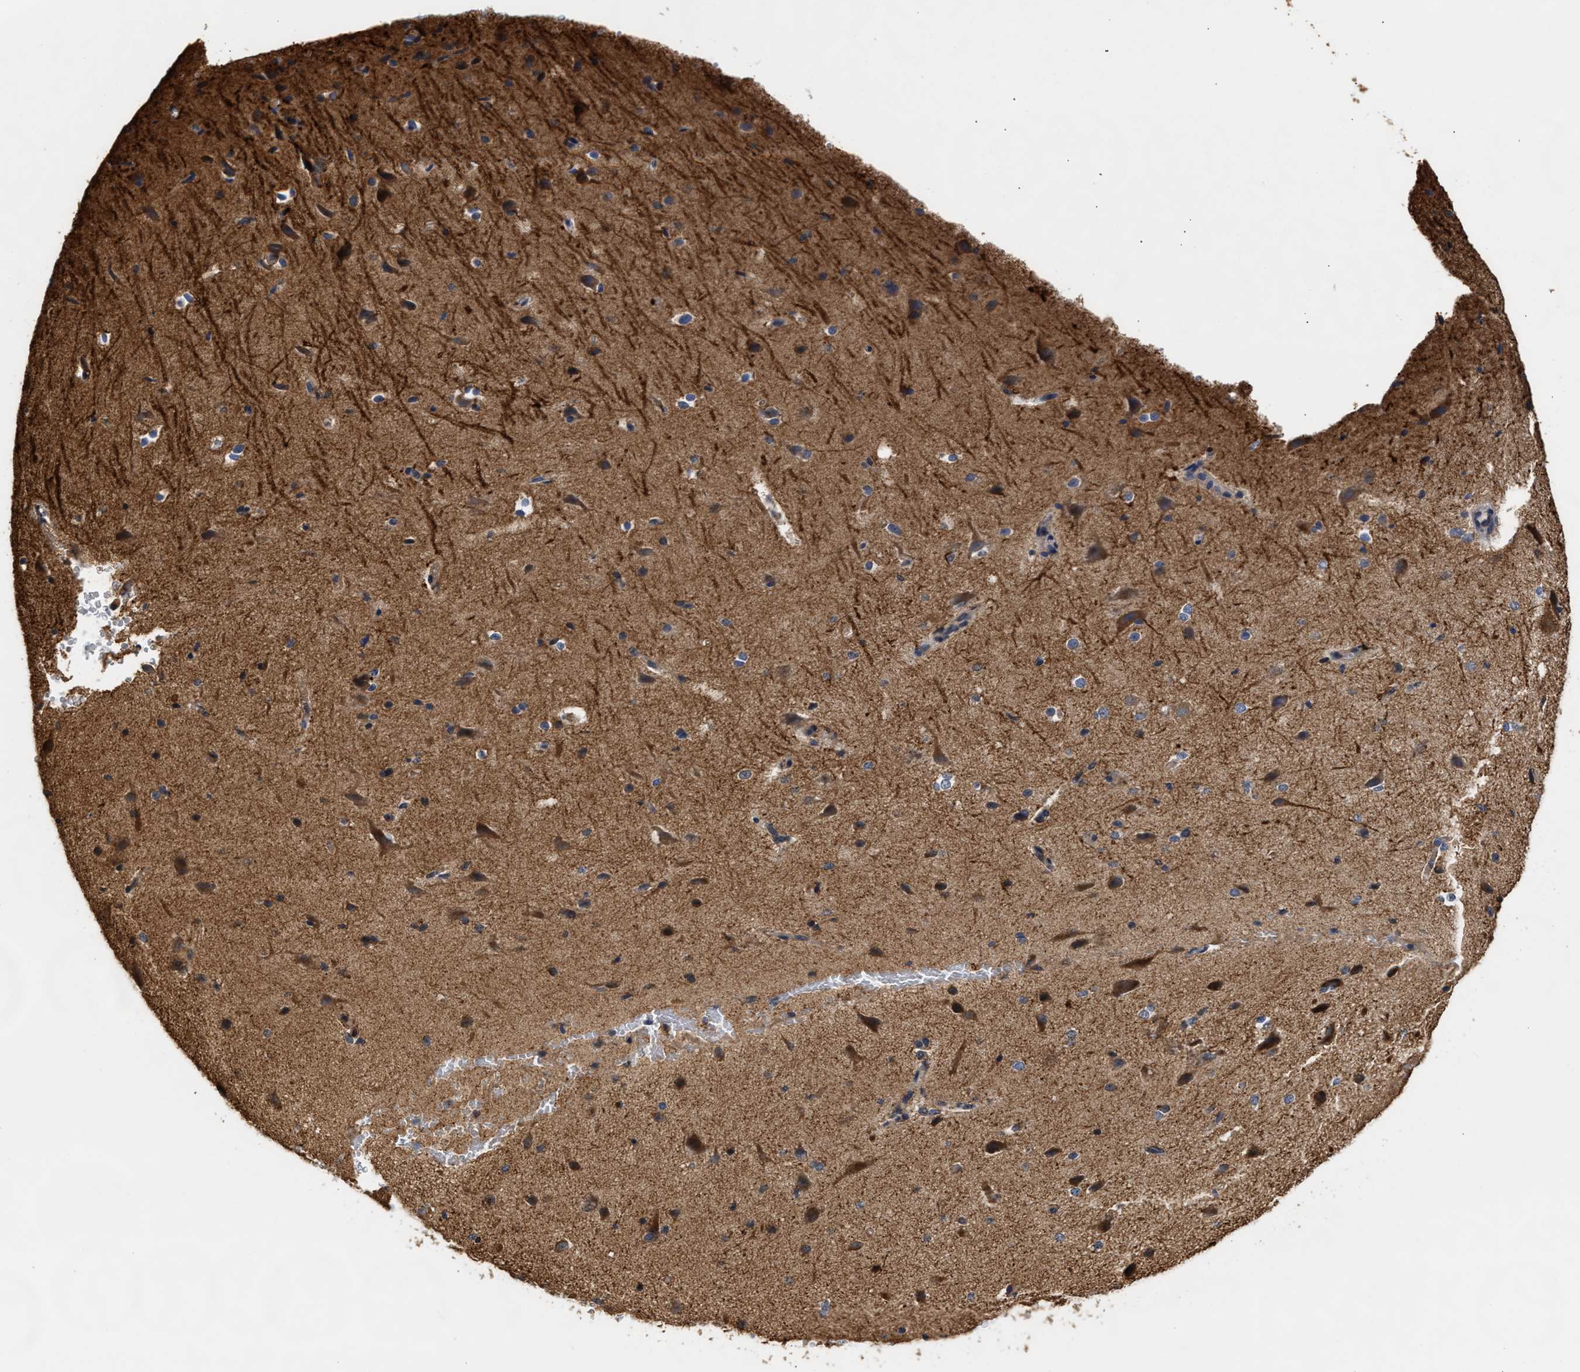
{"staining": {"intensity": "negative", "quantity": "none", "location": "none"}, "tissue": "cerebral cortex", "cell_type": "Endothelial cells", "image_type": "normal", "snomed": [{"axis": "morphology", "description": "Normal tissue, NOS"}, {"axis": "morphology", "description": "Developmental malformation"}, {"axis": "topography", "description": "Cerebral cortex"}], "caption": "This histopathology image is of unremarkable cerebral cortex stained with IHC to label a protein in brown with the nuclei are counter-stained blue. There is no positivity in endothelial cells. (Immunohistochemistry (ihc), brightfield microscopy, high magnification).", "gene": "GOSR1", "patient": {"sex": "female", "age": 30}}